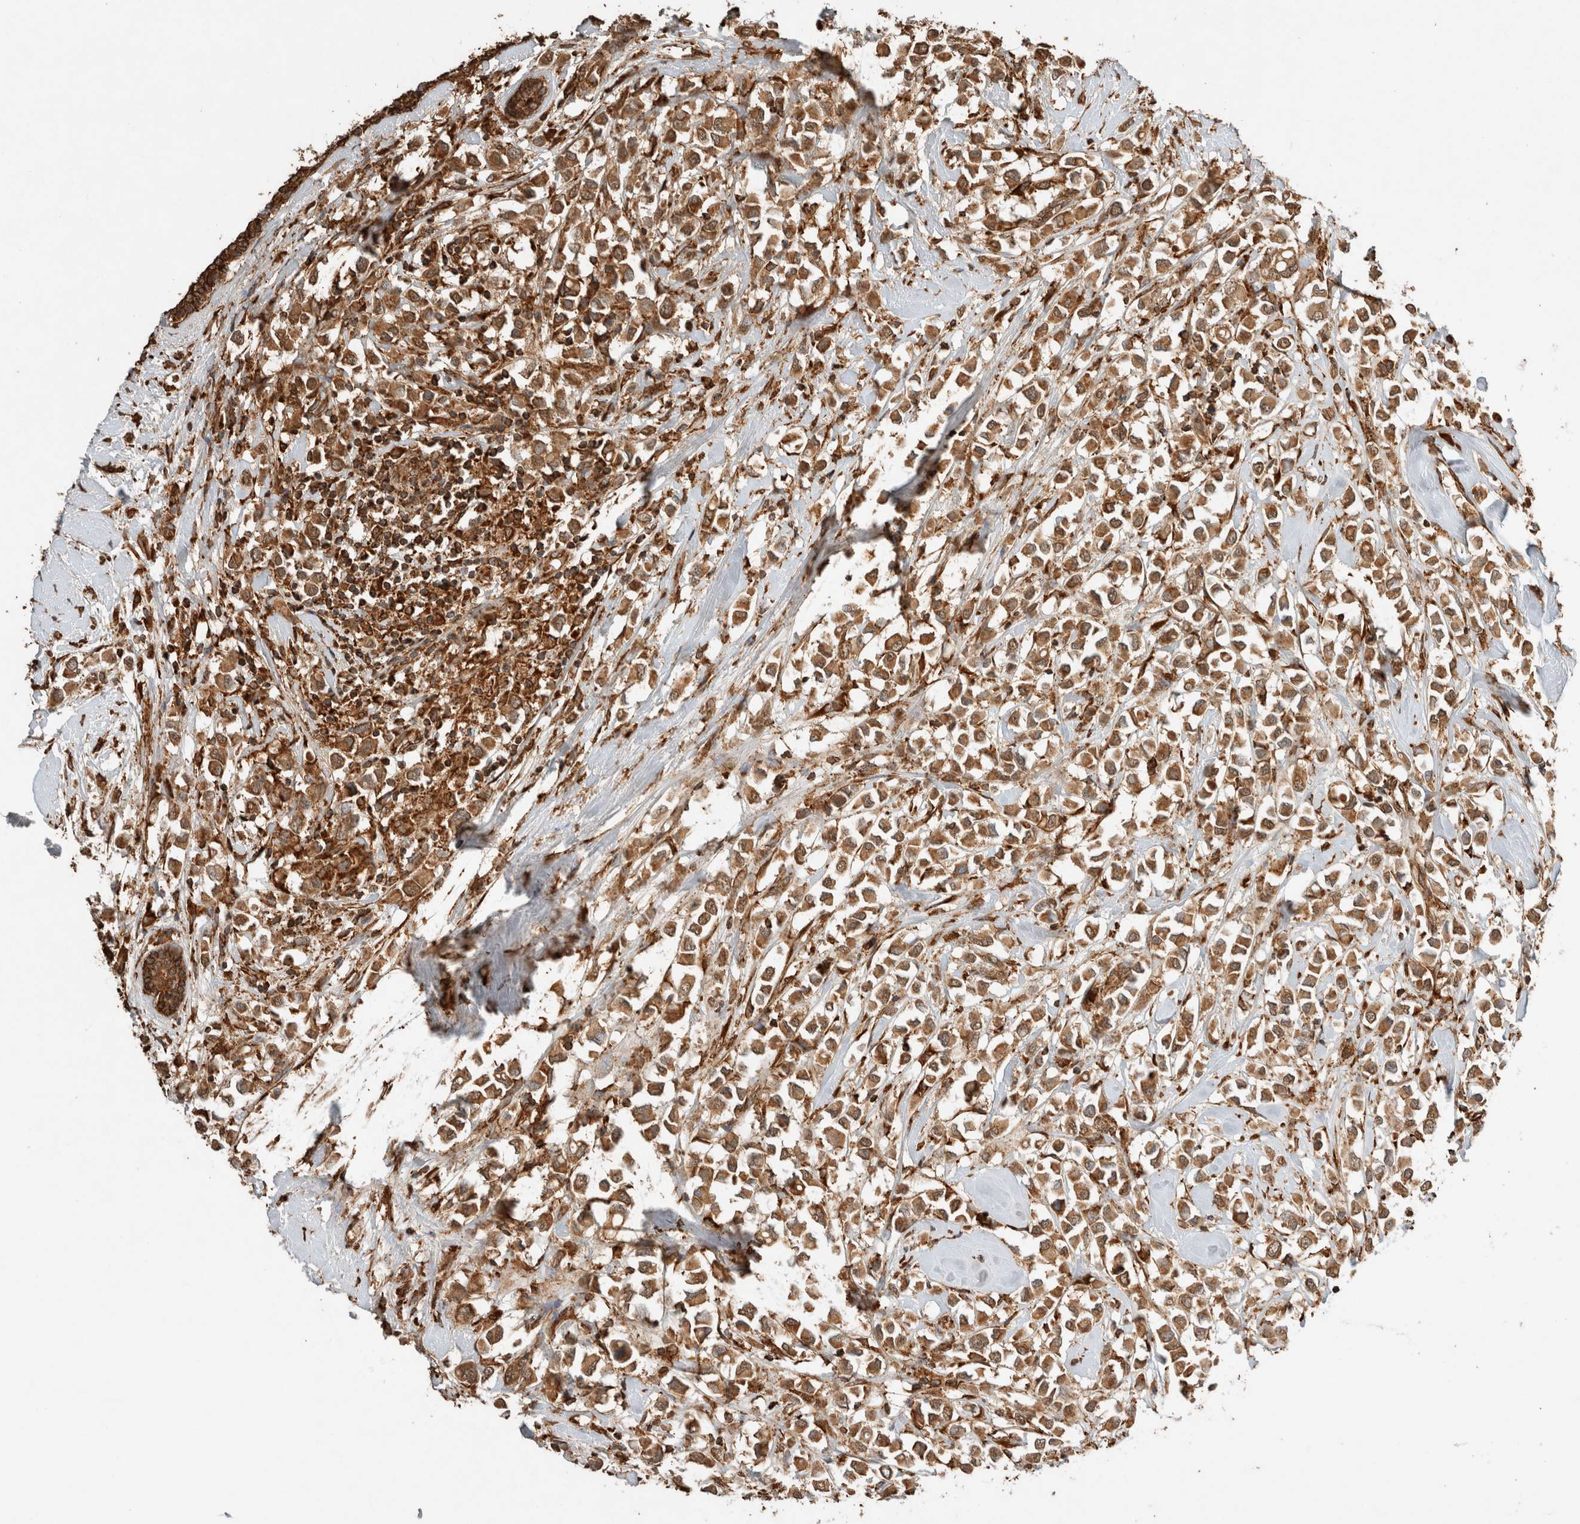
{"staining": {"intensity": "moderate", "quantity": ">75%", "location": "cytoplasmic/membranous"}, "tissue": "breast cancer", "cell_type": "Tumor cells", "image_type": "cancer", "snomed": [{"axis": "morphology", "description": "Duct carcinoma"}, {"axis": "topography", "description": "Breast"}], "caption": "This photomicrograph exhibits IHC staining of human breast cancer (invasive ductal carcinoma), with medium moderate cytoplasmic/membranous expression in approximately >75% of tumor cells.", "gene": "ERAP1", "patient": {"sex": "female", "age": 61}}